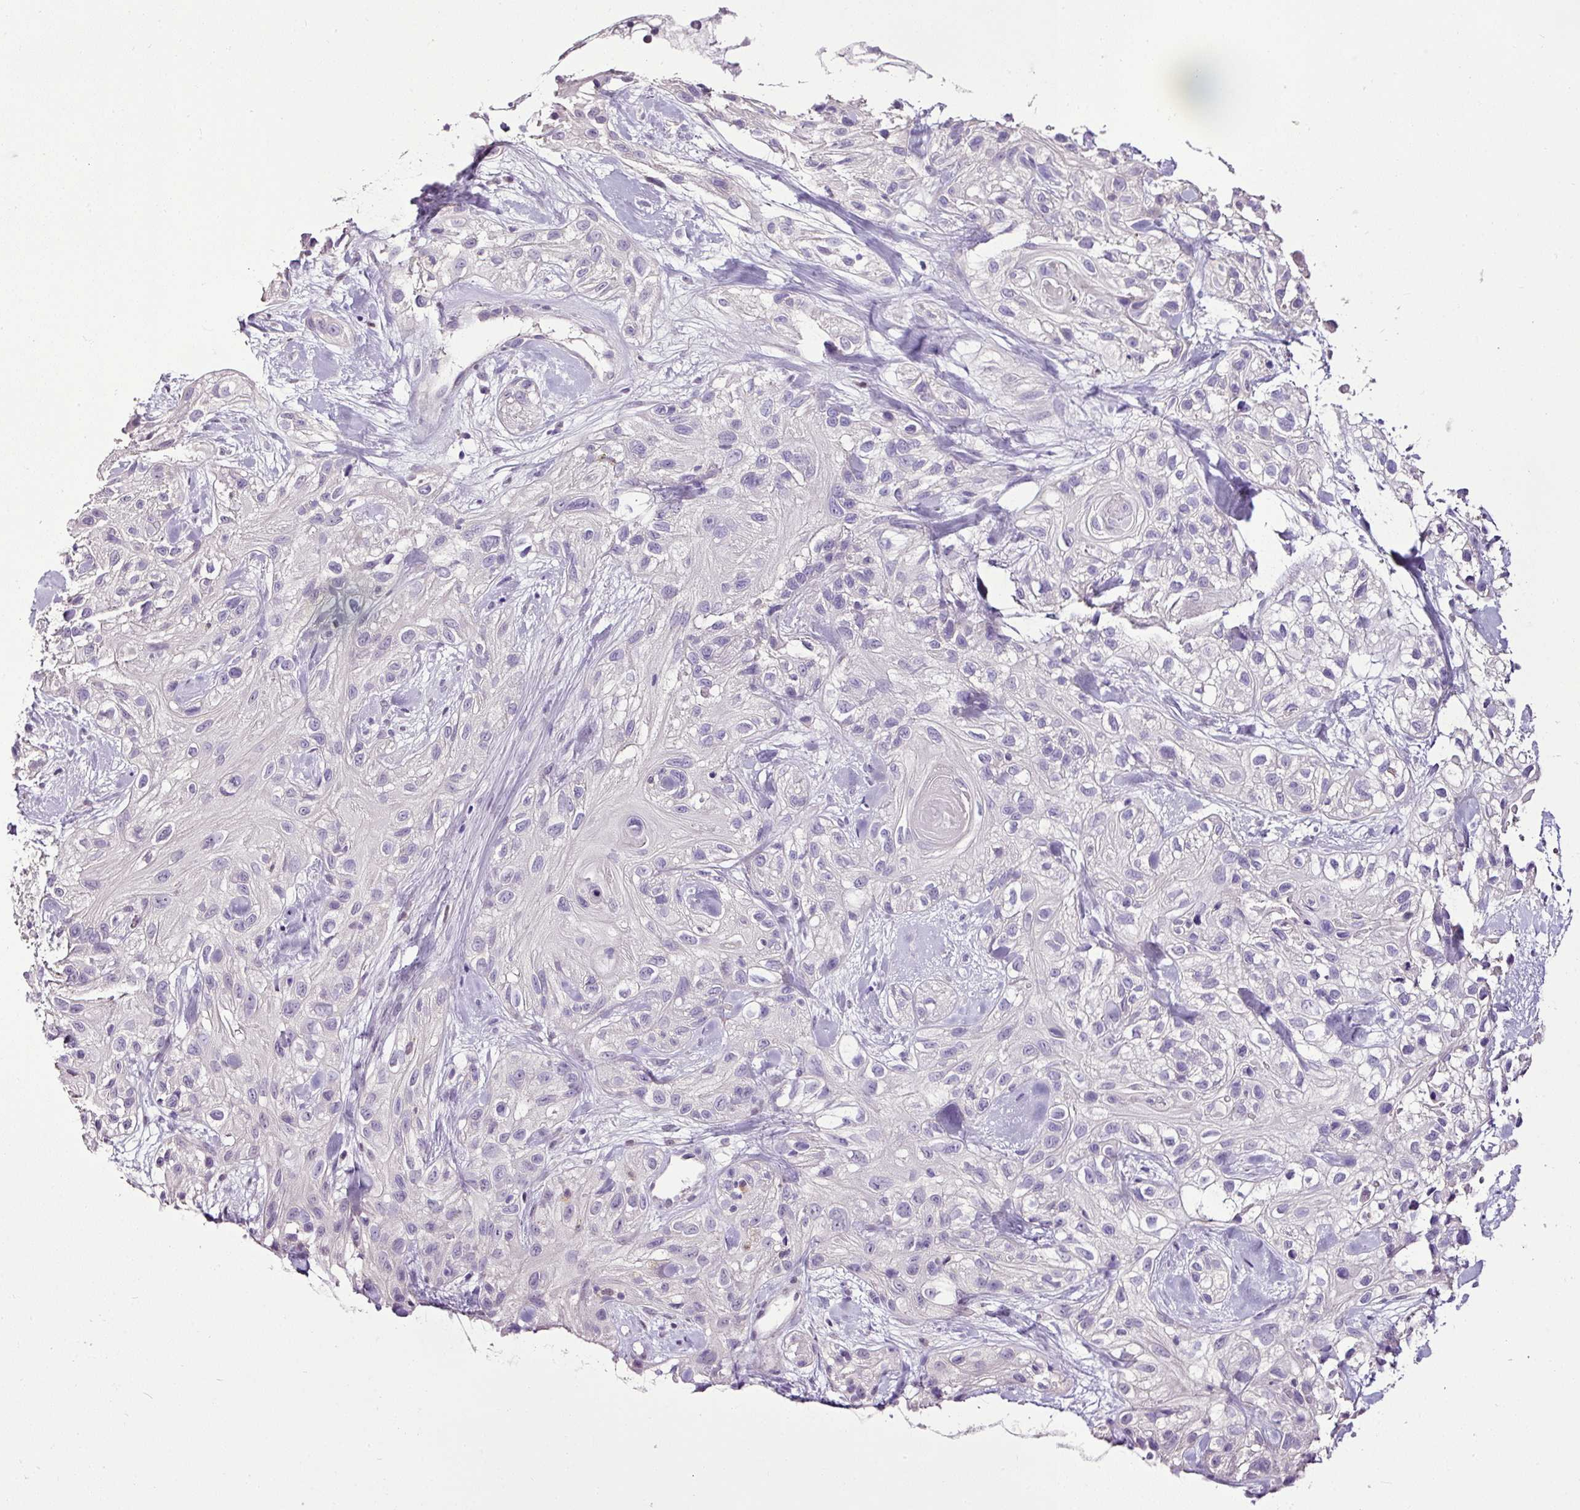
{"staining": {"intensity": "negative", "quantity": "none", "location": "none"}, "tissue": "skin cancer", "cell_type": "Tumor cells", "image_type": "cancer", "snomed": [{"axis": "morphology", "description": "Squamous cell carcinoma, NOS"}, {"axis": "topography", "description": "Skin"}], "caption": "Micrograph shows no protein positivity in tumor cells of skin cancer (squamous cell carcinoma) tissue. The staining is performed using DAB (3,3'-diaminobenzidine) brown chromogen with nuclei counter-stained in using hematoxylin.", "gene": "ESR1", "patient": {"sex": "male", "age": 82}}